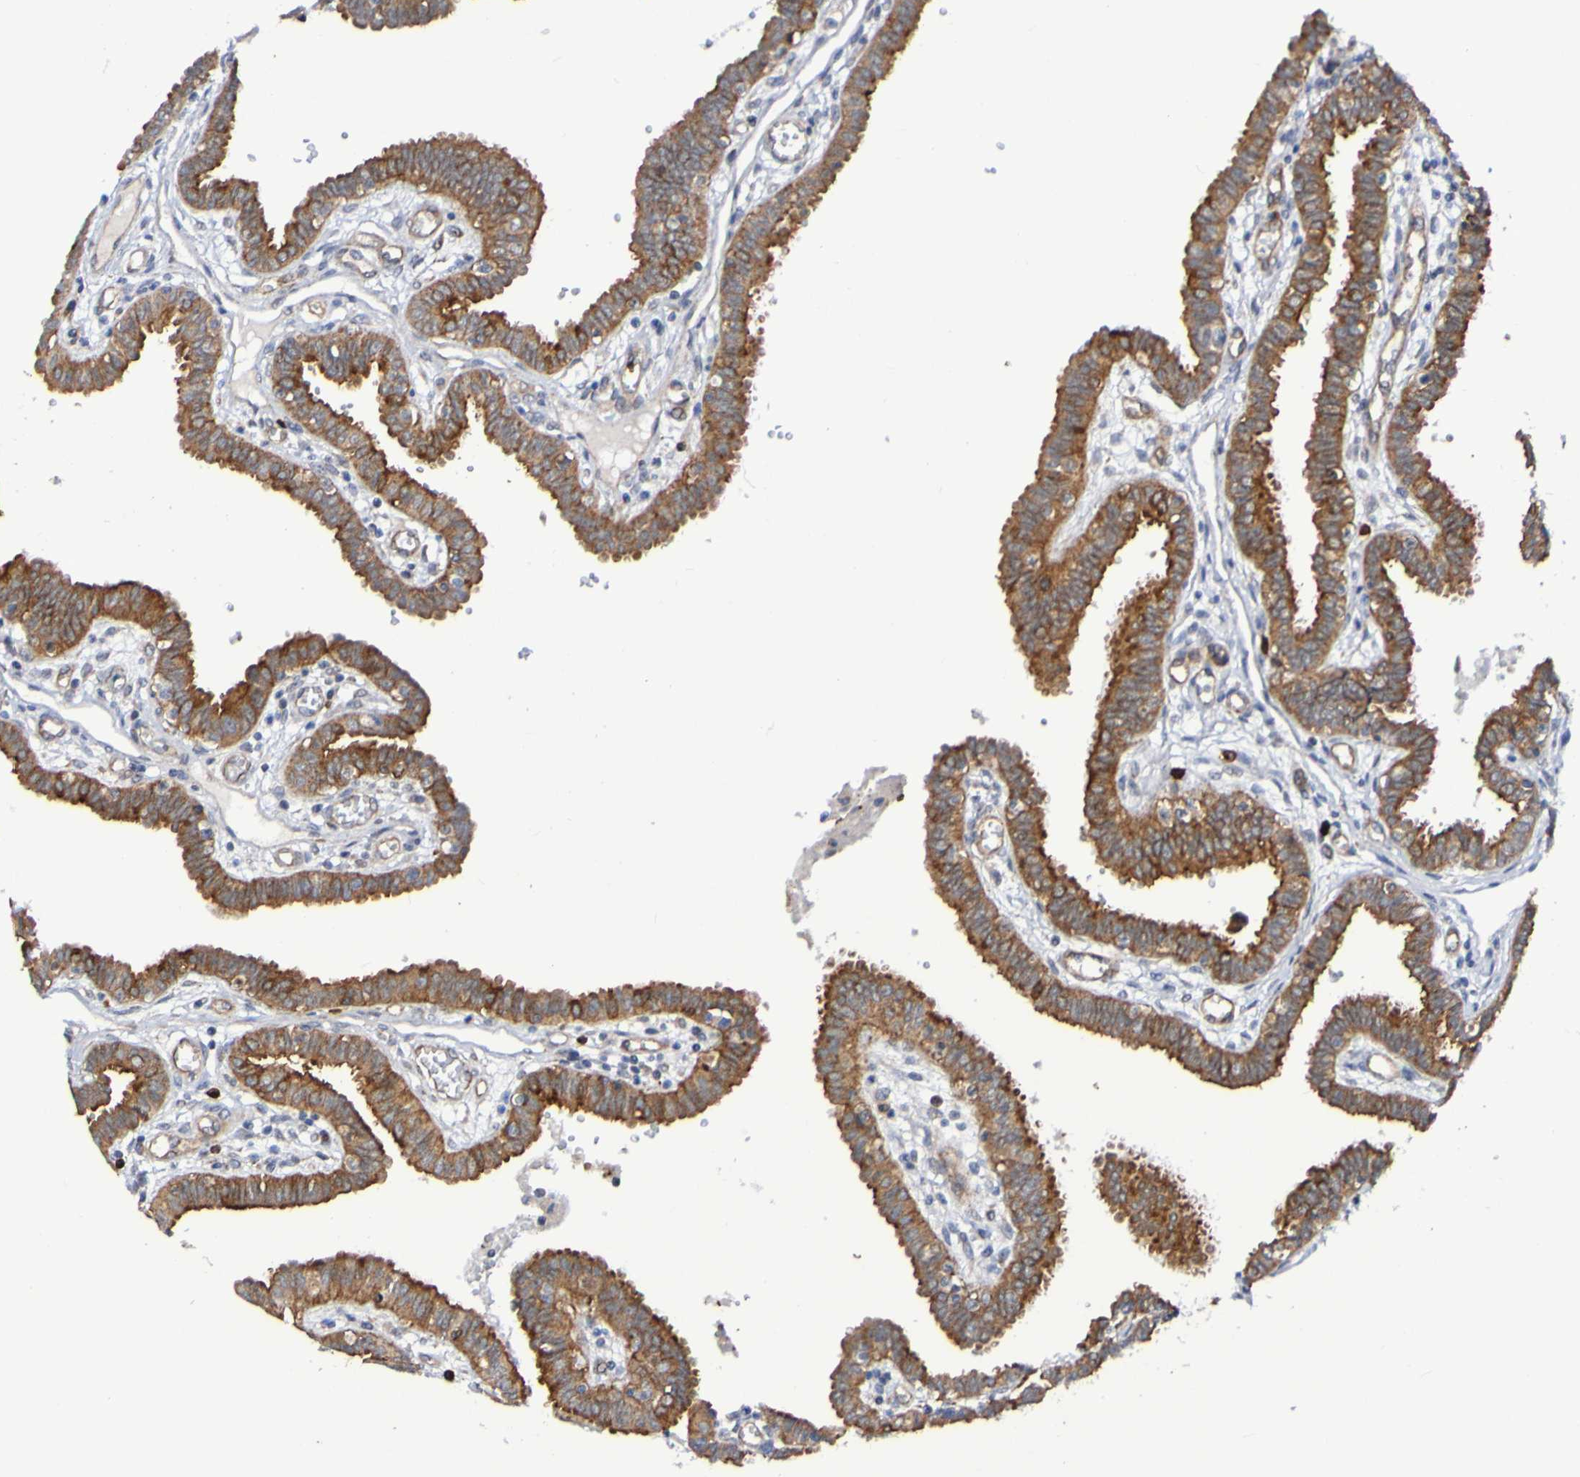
{"staining": {"intensity": "strong", "quantity": ">75%", "location": "cytoplasmic/membranous"}, "tissue": "fallopian tube", "cell_type": "Glandular cells", "image_type": "normal", "snomed": [{"axis": "morphology", "description": "Normal tissue, NOS"}, {"axis": "topography", "description": "Fallopian tube"}], "caption": "Immunohistochemistry (IHC) (DAB (3,3'-diaminobenzidine)) staining of normal human fallopian tube shows strong cytoplasmic/membranous protein positivity in approximately >75% of glandular cells.", "gene": "GJB1", "patient": {"sex": "female", "age": 32}}